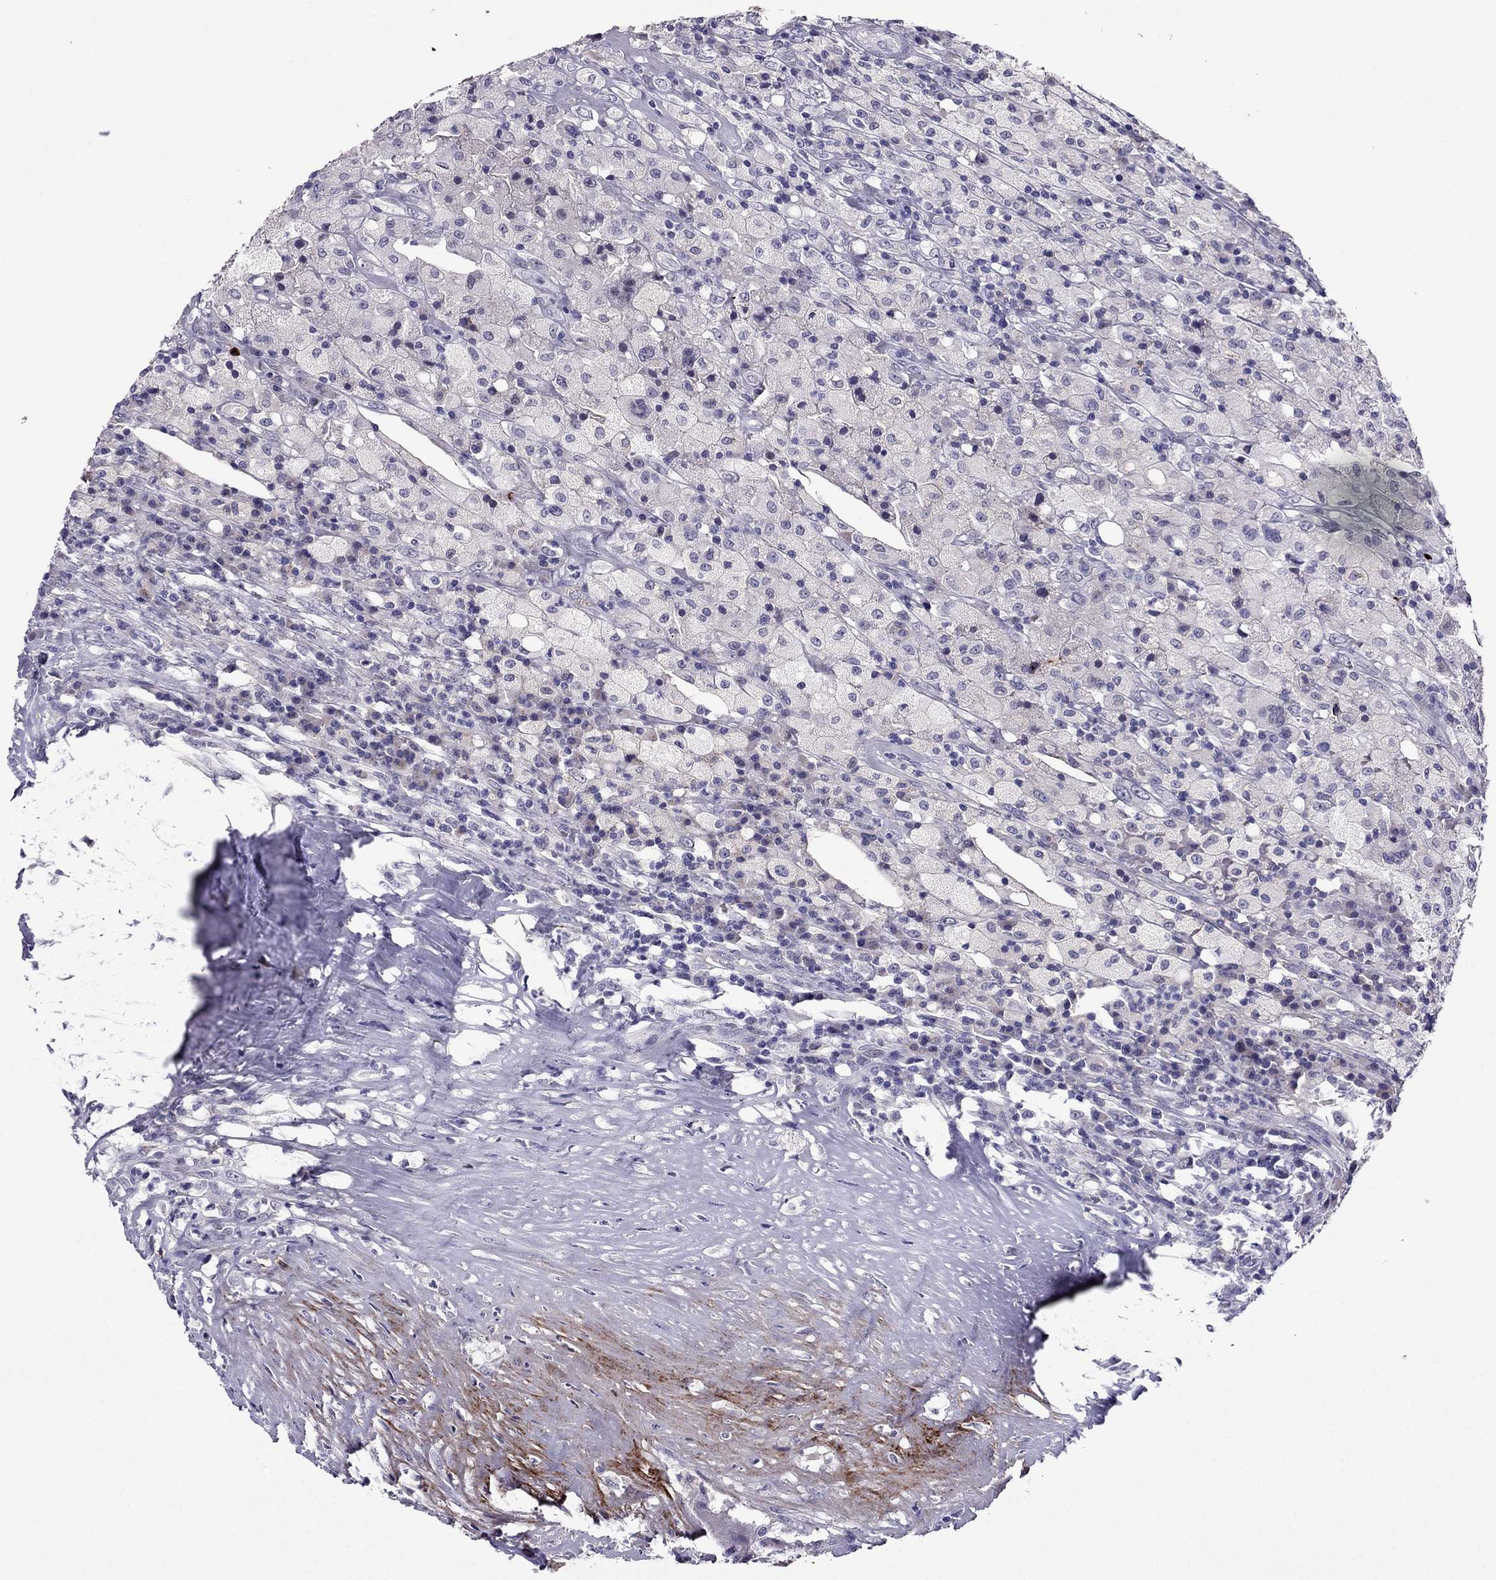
{"staining": {"intensity": "negative", "quantity": "none", "location": "none"}, "tissue": "testis cancer", "cell_type": "Tumor cells", "image_type": "cancer", "snomed": [{"axis": "morphology", "description": "Necrosis, NOS"}, {"axis": "morphology", "description": "Carcinoma, Embryonal, NOS"}, {"axis": "topography", "description": "Testis"}], "caption": "Tumor cells are negative for brown protein staining in testis embryonal carcinoma.", "gene": "MYBPH", "patient": {"sex": "male", "age": 19}}